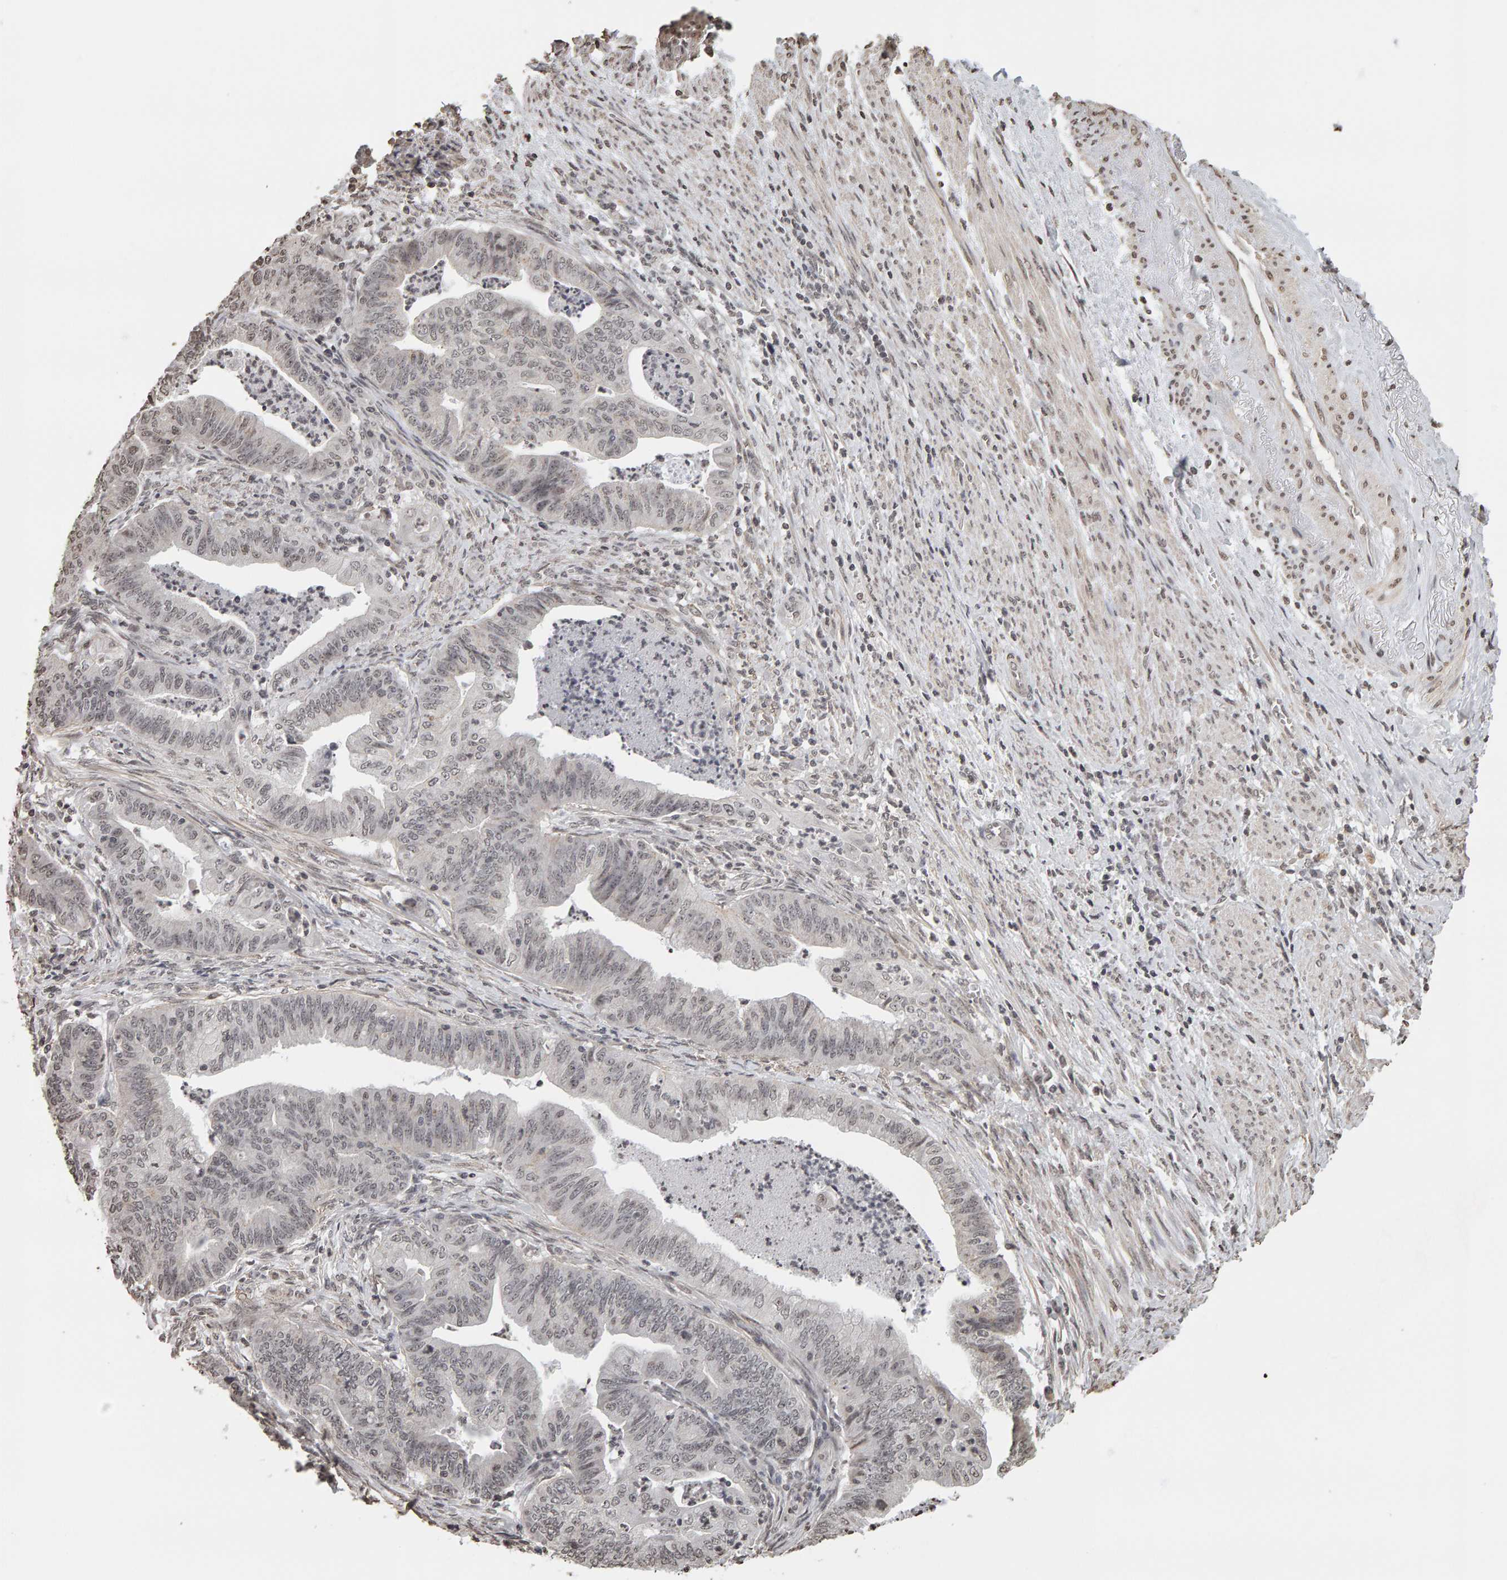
{"staining": {"intensity": "weak", "quantity": "<25%", "location": "nuclear"}, "tissue": "endometrial cancer", "cell_type": "Tumor cells", "image_type": "cancer", "snomed": [{"axis": "morphology", "description": "Polyp, NOS"}, {"axis": "morphology", "description": "Adenocarcinoma, NOS"}, {"axis": "morphology", "description": "Adenoma, NOS"}, {"axis": "topography", "description": "Endometrium"}], "caption": "An immunohistochemistry micrograph of polyp (endometrial) is shown. There is no staining in tumor cells of polyp (endometrial). (Brightfield microscopy of DAB IHC at high magnification).", "gene": "AFF4", "patient": {"sex": "female", "age": 79}}